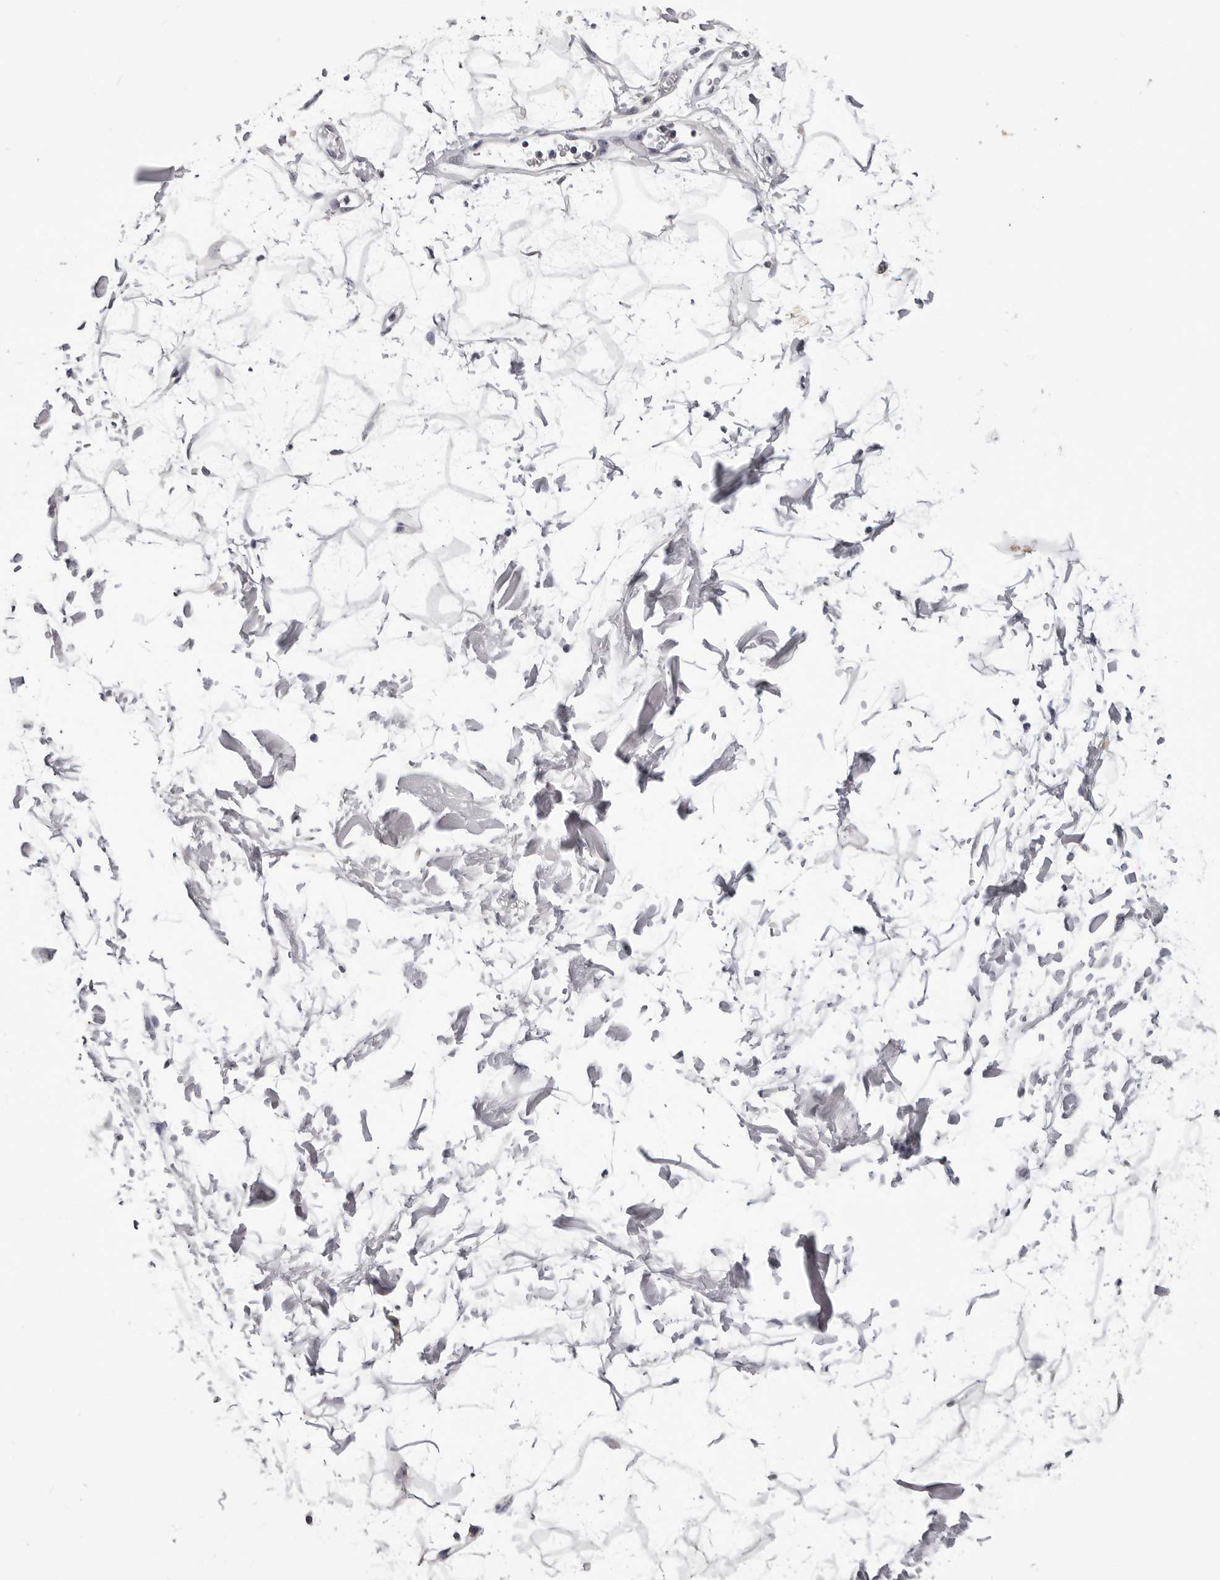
{"staining": {"intensity": "negative", "quantity": "none", "location": "none"}, "tissue": "adipose tissue", "cell_type": "Adipocytes", "image_type": "normal", "snomed": [{"axis": "morphology", "description": "Normal tissue, NOS"}, {"axis": "topography", "description": "Soft tissue"}], "caption": "This is an immunohistochemistry (IHC) micrograph of benign human adipose tissue. There is no positivity in adipocytes.", "gene": "CDK20", "patient": {"sex": "male", "age": 72}}